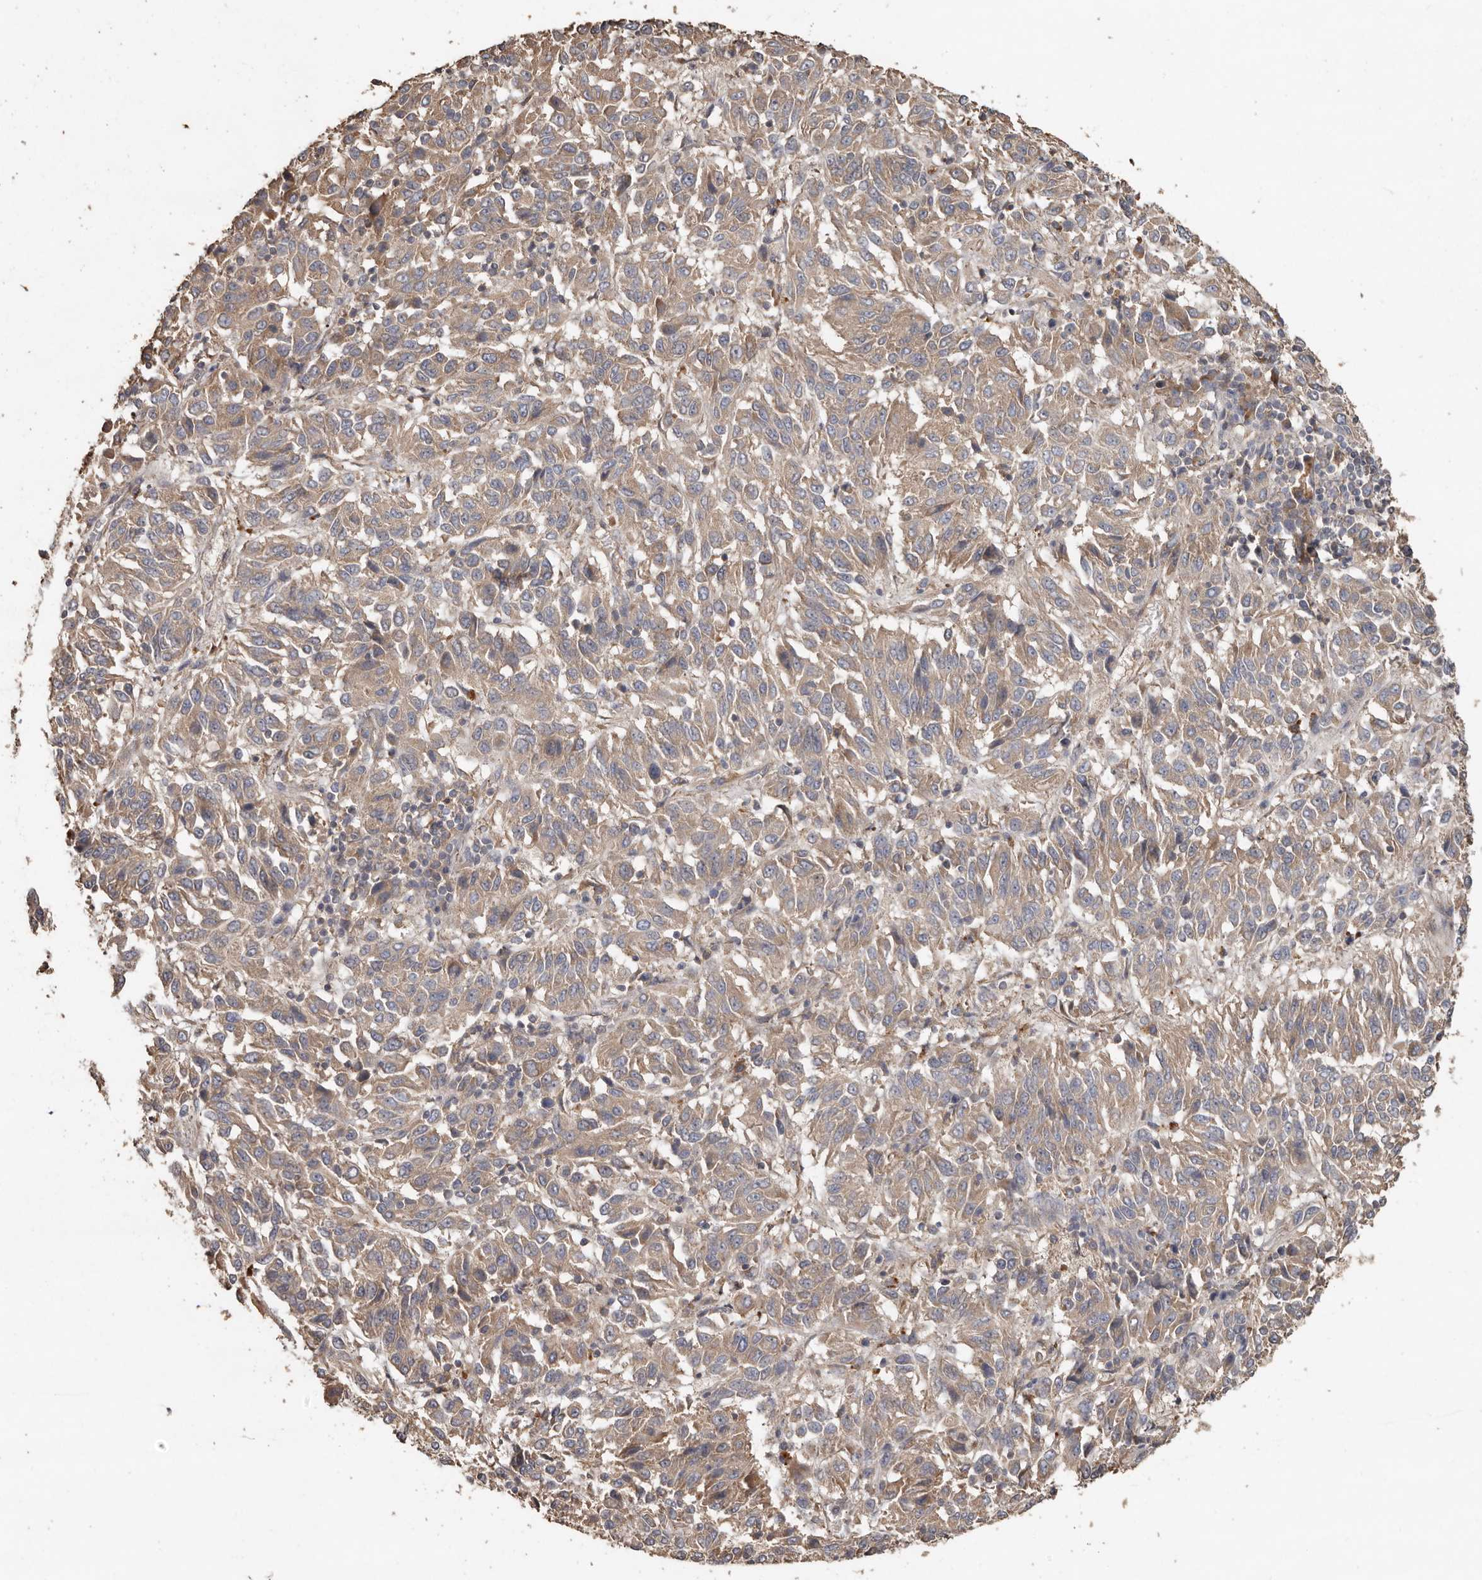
{"staining": {"intensity": "weak", "quantity": ">75%", "location": "cytoplasmic/membranous"}, "tissue": "melanoma", "cell_type": "Tumor cells", "image_type": "cancer", "snomed": [{"axis": "morphology", "description": "Malignant melanoma, Metastatic site"}, {"axis": "topography", "description": "Lung"}], "caption": "Malignant melanoma (metastatic site) tissue displays weak cytoplasmic/membranous positivity in approximately >75% of tumor cells, visualized by immunohistochemistry.", "gene": "FLCN", "patient": {"sex": "male", "age": 64}}